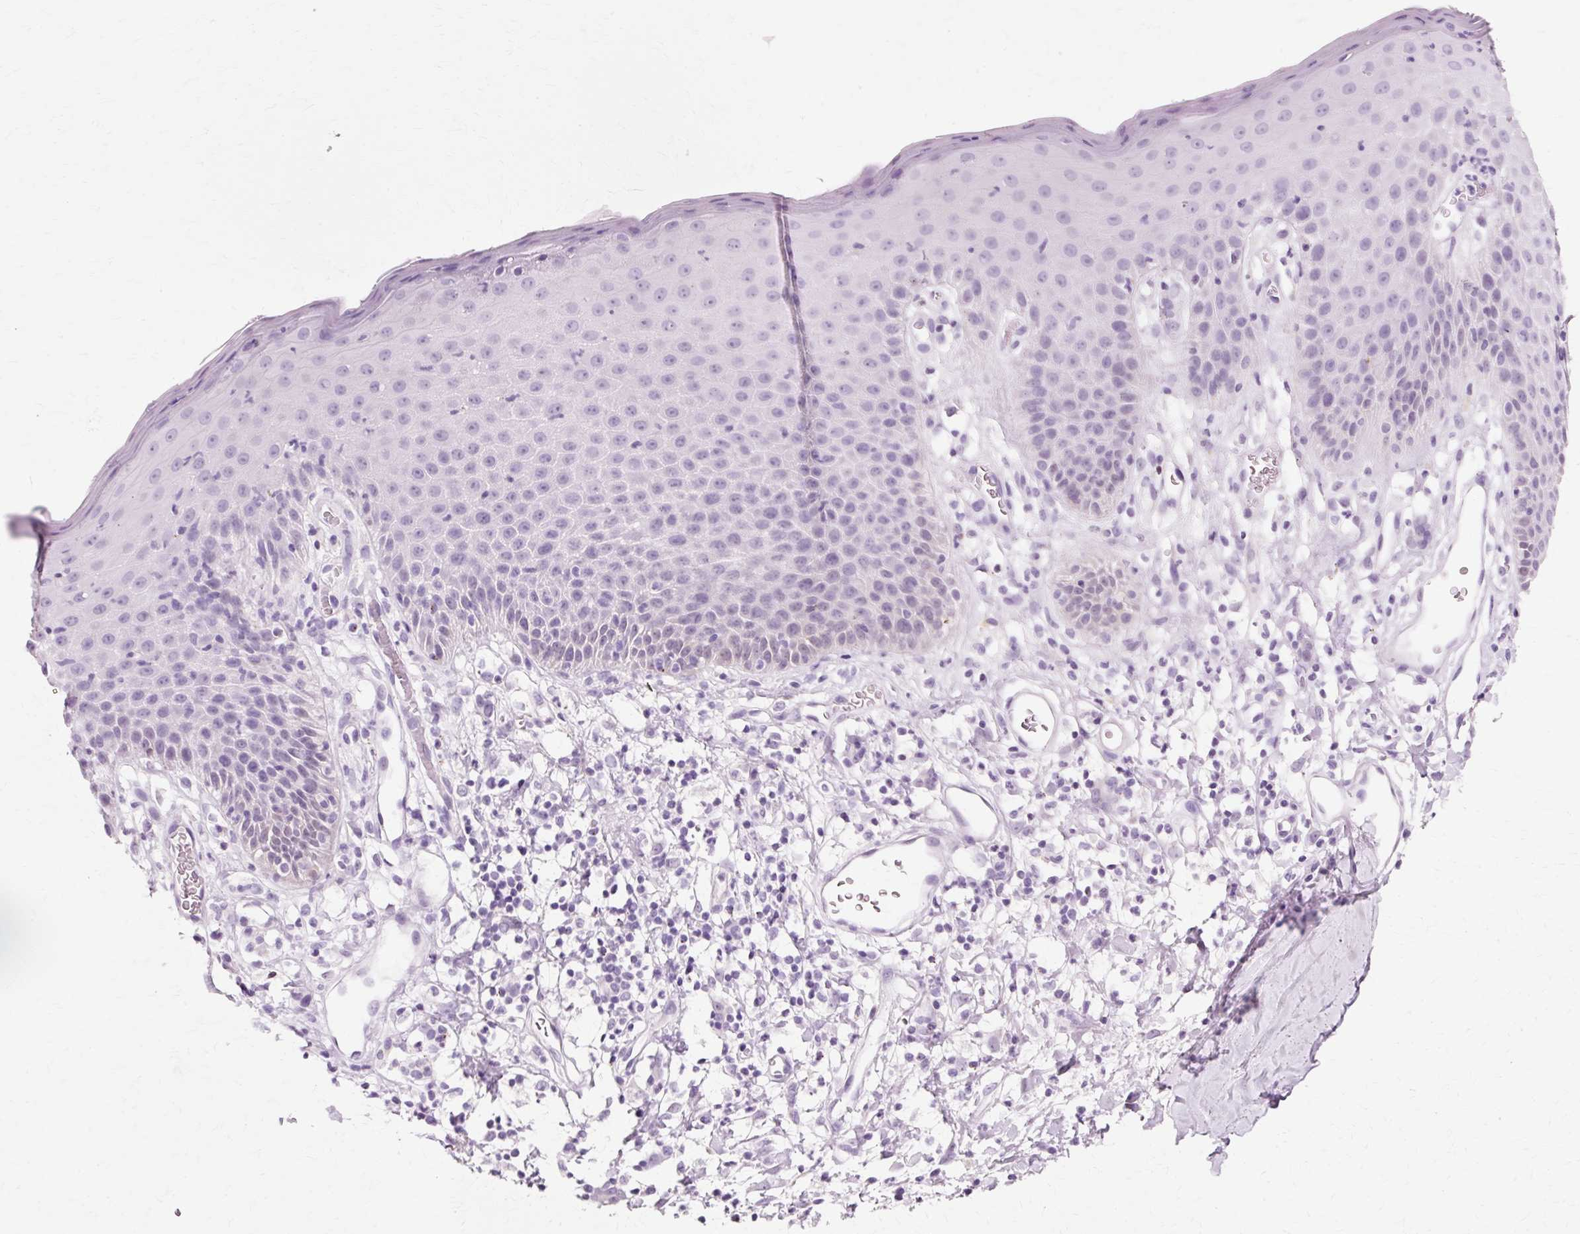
{"staining": {"intensity": "negative", "quantity": "none", "location": "none"}, "tissue": "adipose tissue", "cell_type": "Adipocytes", "image_type": "normal", "snomed": [{"axis": "morphology", "description": "Normal tissue, NOS"}, {"axis": "topography", "description": "Vulva"}, {"axis": "topography", "description": "Peripheral nerve tissue"}], "caption": "A histopathology image of adipose tissue stained for a protein exhibits no brown staining in adipocytes.", "gene": "VN1R2", "patient": {"sex": "female", "age": 68}}